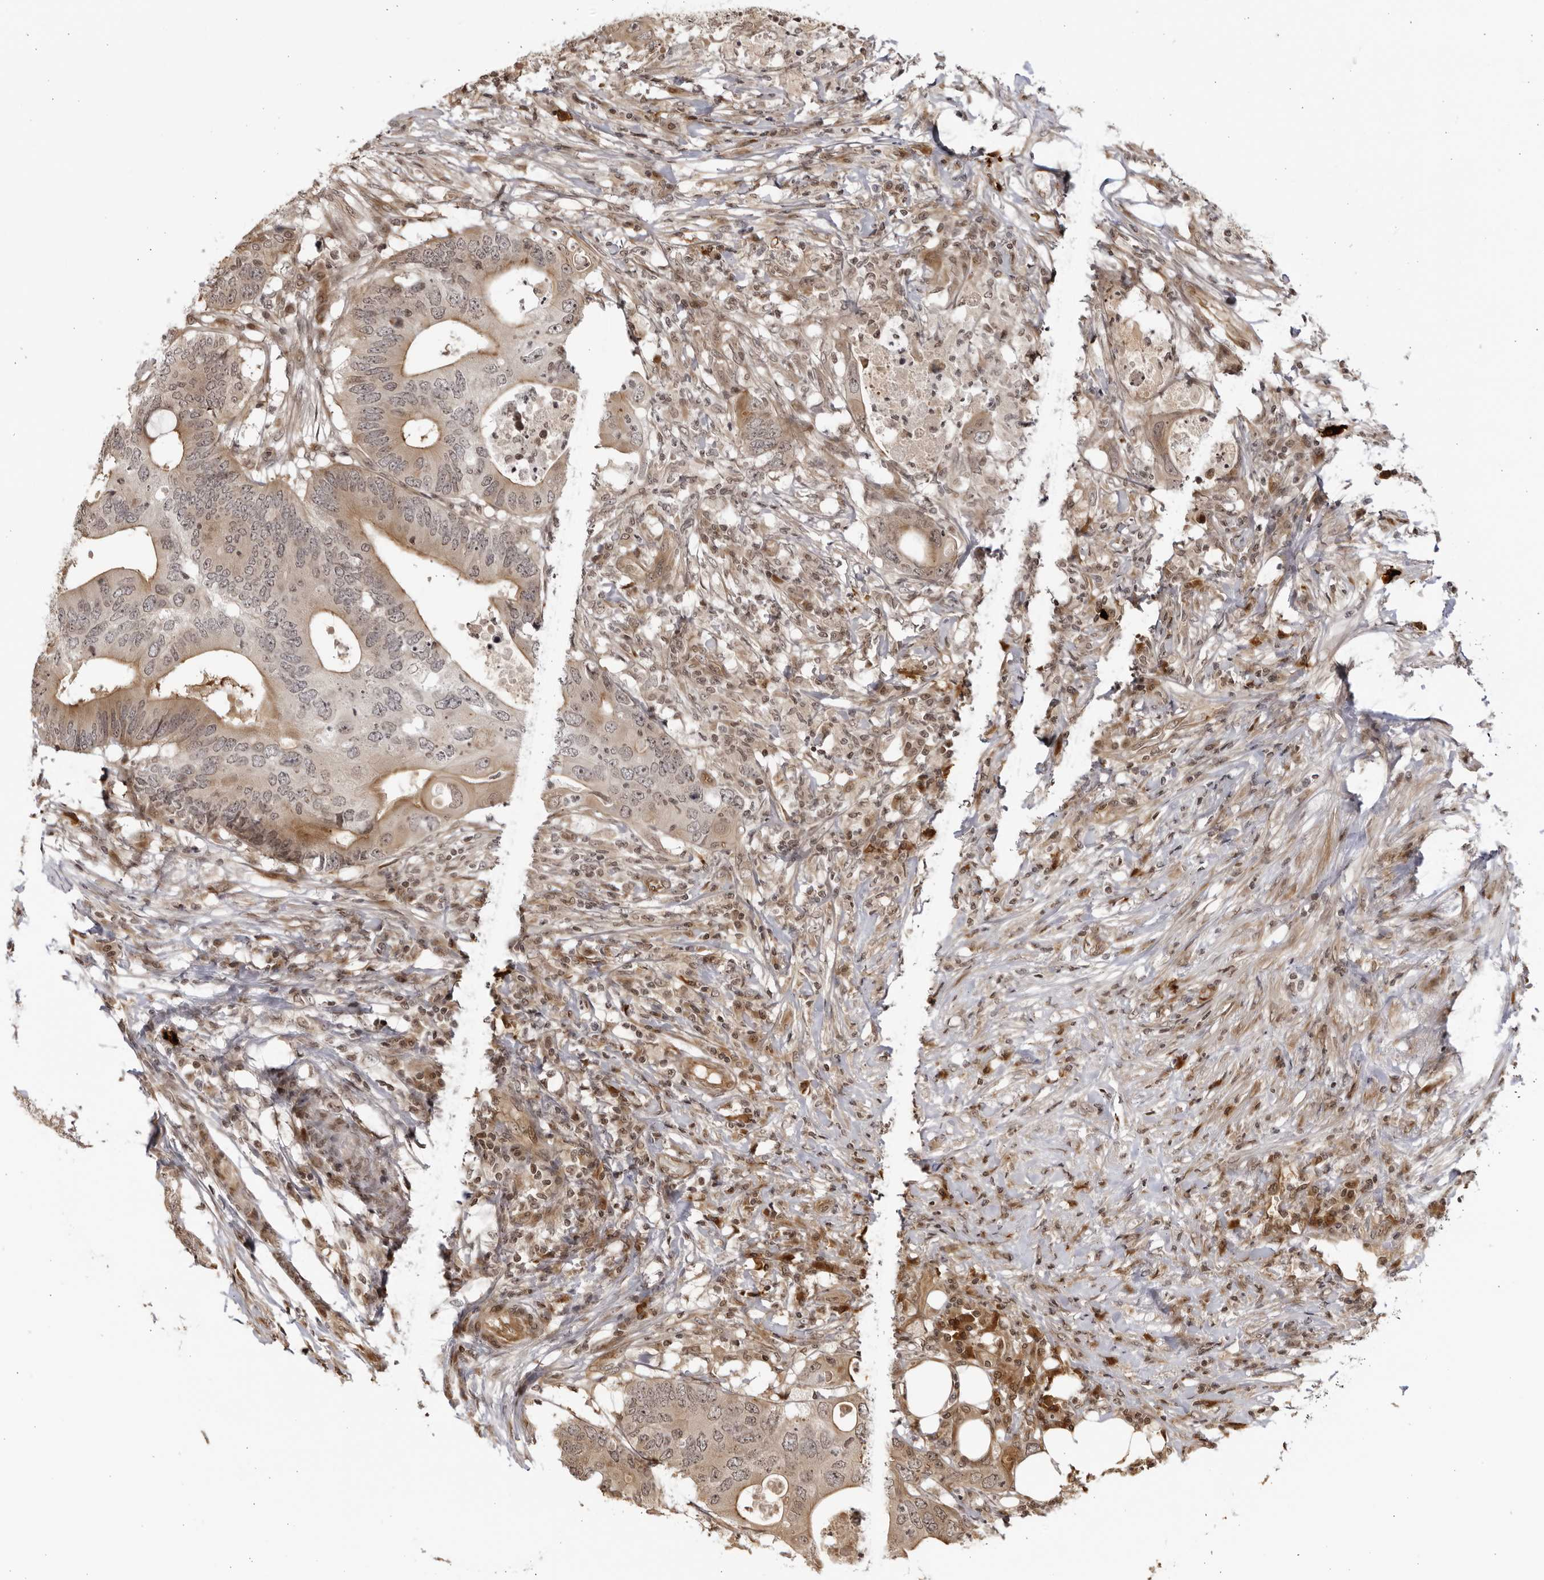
{"staining": {"intensity": "moderate", "quantity": ">75%", "location": "cytoplasmic/membranous,nuclear"}, "tissue": "colorectal cancer", "cell_type": "Tumor cells", "image_type": "cancer", "snomed": [{"axis": "morphology", "description": "Adenocarcinoma, NOS"}, {"axis": "topography", "description": "Colon"}], "caption": "The image shows staining of colorectal adenocarcinoma, revealing moderate cytoplasmic/membranous and nuclear protein positivity (brown color) within tumor cells.", "gene": "CNBD1", "patient": {"sex": "male", "age": 71}}